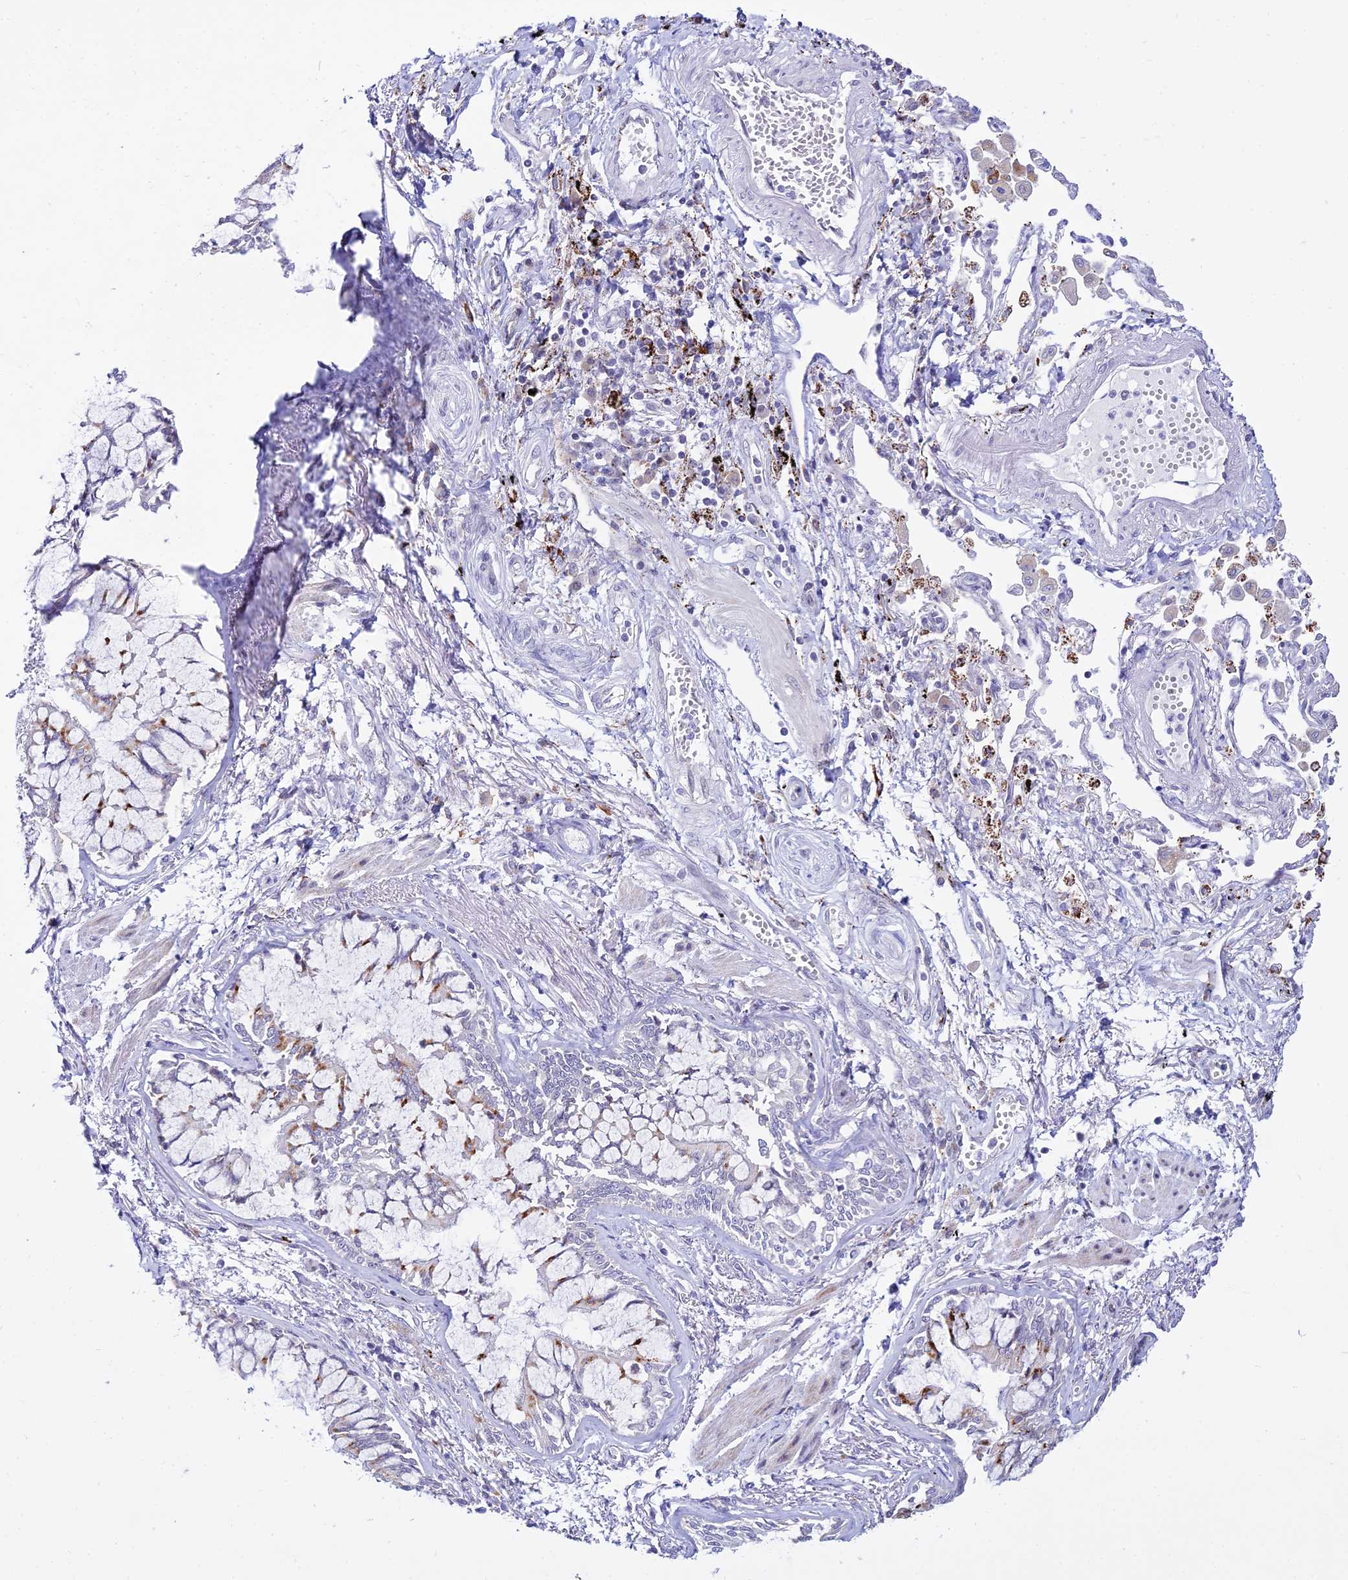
{"staining": {"intensity": "moderate", "quantity": "<25%", "location": "cytoplasmic/membranous"}, "tissue": "lung cancer", "cell_type": "Tumor cells", "image_type": "cancer", "snomed": [{"axis": "morphology", "description": "Adenocarcinoma, NOS"}, {"axis": "topography", "description": "Lung"}], "caption": "Lung cancer stained for a protein (brown) reveals moderate cytoplasmic/membranous positive expression in approximately <25% of tumor cells.", "gene": "C6orf163", "patient": {"sex": "male", "age": 67}}